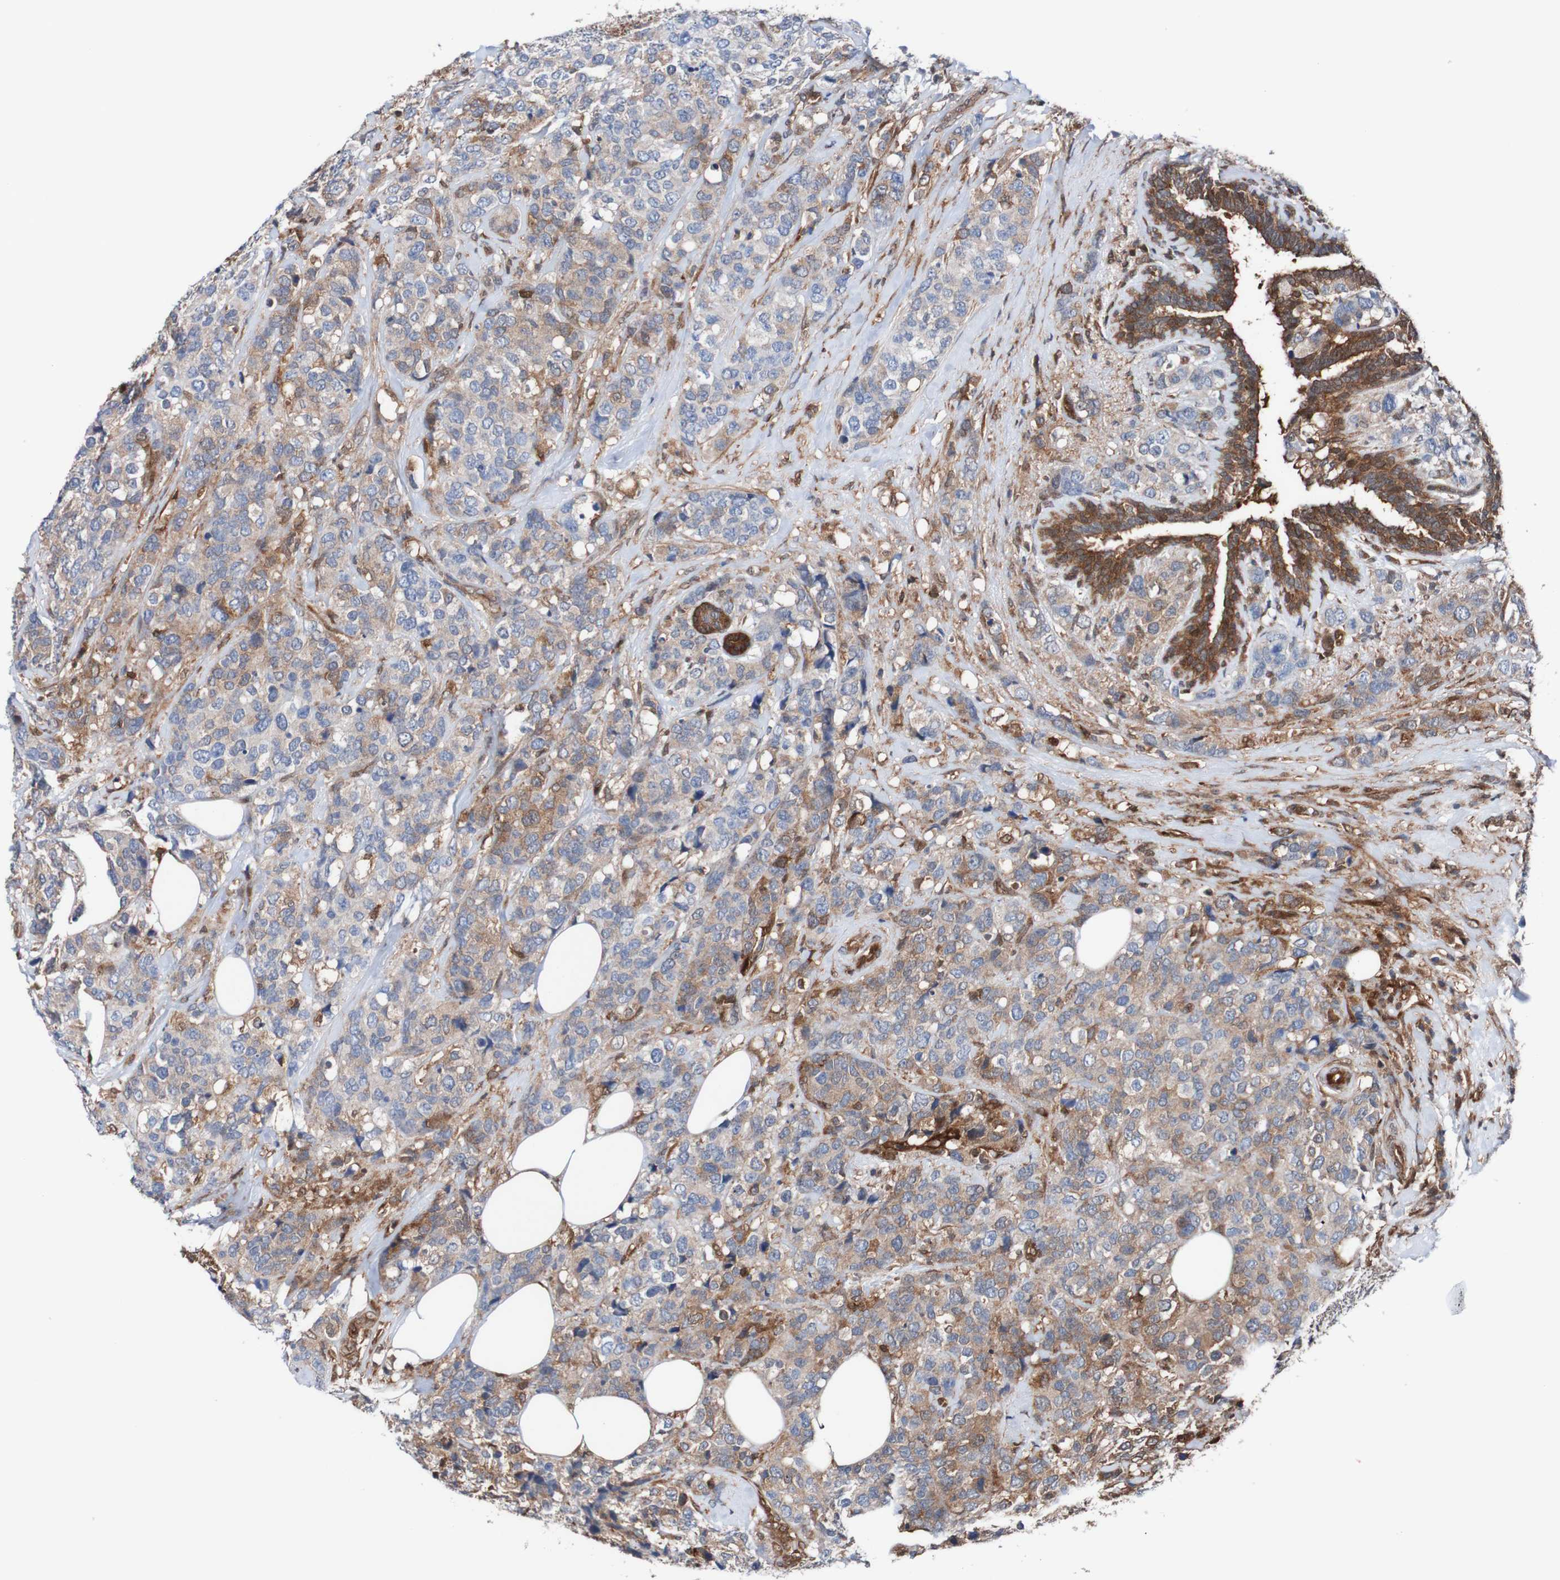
{"staining": {"intensity": "weak", "quantity": "25%-75%", "location": "cytoplasmic/membranous"}, "tissue": "breast cancer", "cell_type": "Tumor cells", "image_type": "cancer", "snomed": [{"axis": "morphology", "description": "Lobular carcinoma"}, {"axis": "topography", "description": "Breast"}], "caption": "Brown immunohistochemical staining in breast lobular carcinoma shows weak cytoplasmic/membranous positivity in about 25%-75% of tumor cells.", "gene": "RIGI", "patient": {"sex": "female", "age": 59}}